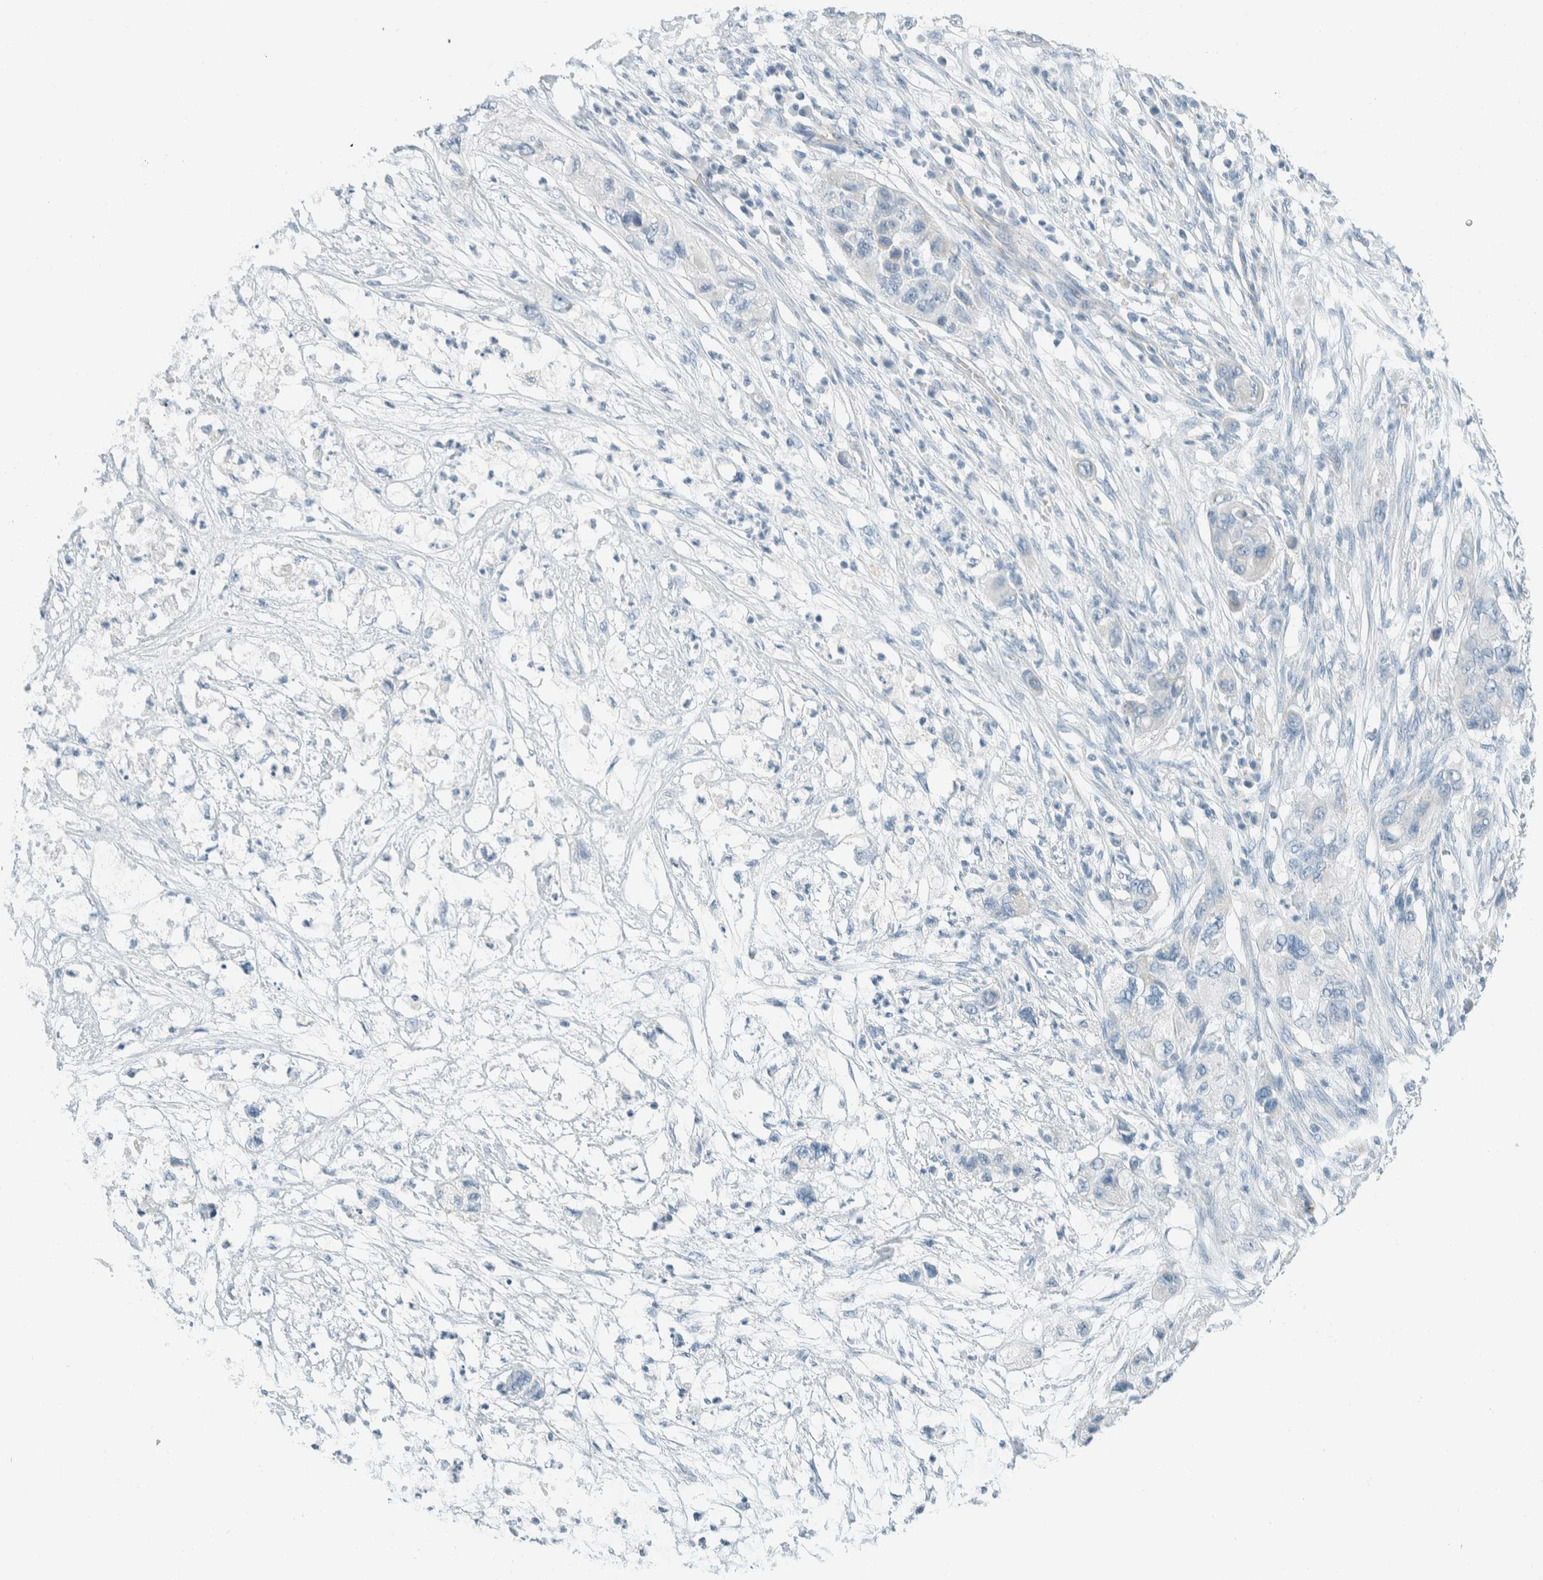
{"staining": {"intensity": "negative", "quantity": "none", "location": "none"}, "tissue": "pancreatic cancer", "cell_type": "Tumor cells", "image_type": "cancer", "snomed": [{"axis": "morphology", "description": "Adenocarcinoma, NOS"}, {"axis": "topography", "description": "Pancreas"}], "caption": "Tumor cells are negative for brown protein staining in pancreatic cancer.", "gene": "SLFN12", "patient": {"sex": "female", "age": 78}}